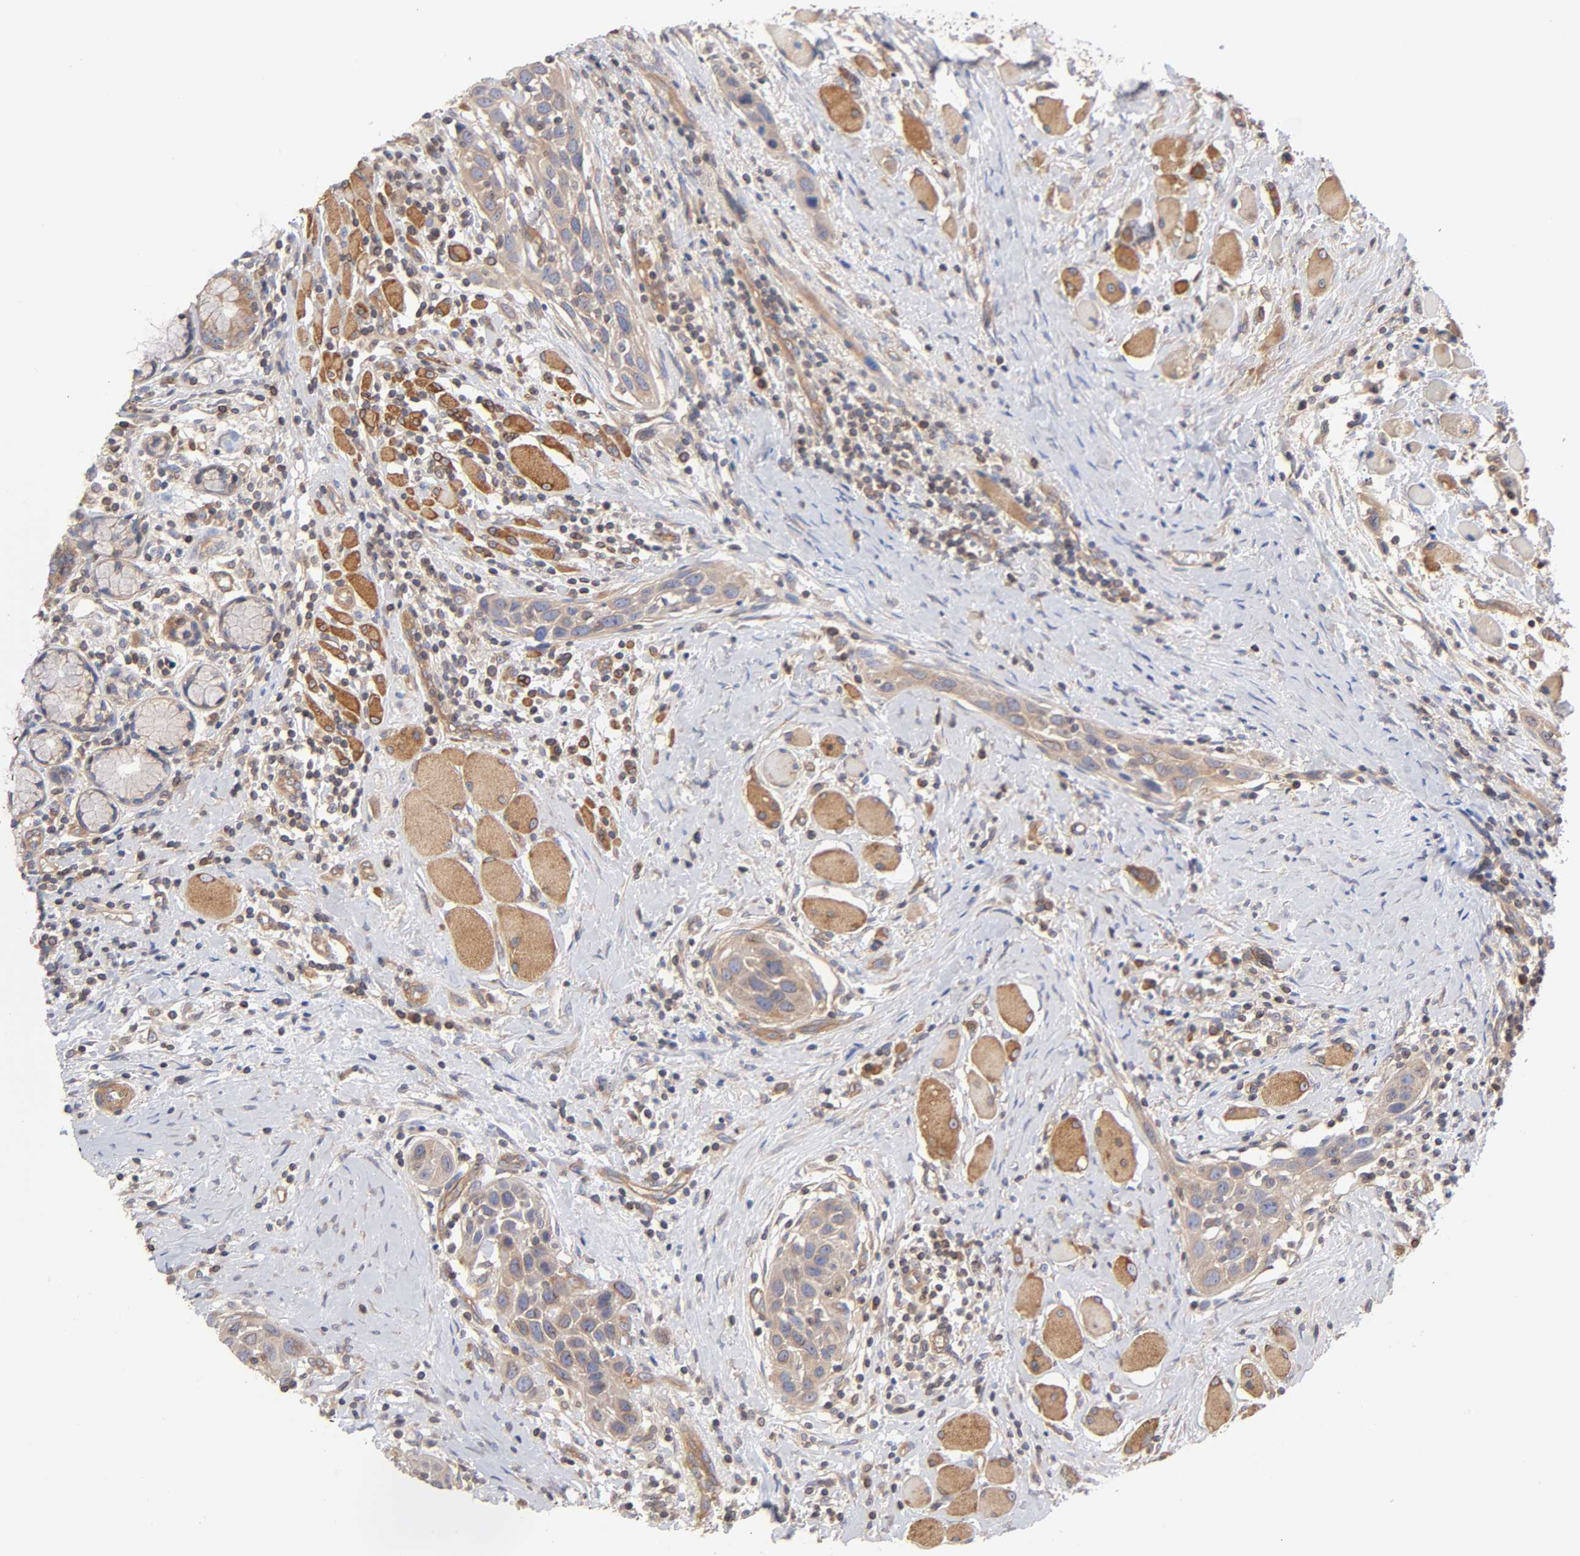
{"staining": {"intensity": "weak", "quantity": ">75%", "location": "cytoplasmic/membranous"}, "tissue": "head and neck cancer", "cell_type": "Tumor cells", "image_type": "cancer", "snomed": [{"axis": "morphology", "description": "Squamous cell carcinoma, NOS"}, {"axis": "topography", "description": "Oral tissue"}, {"axis": "topography", "description": "Head-Neck"}], "caption": "Head and neck cancer stained with immunohistochemistry (IHC) exhibits weak cytoplasmic/membranous positivity in approximately >75% of tumor cells. The staining was performed using DAB, with brown indicating positive protein expression. Nuclei are stained blue with hematoxylin.", "gene": "STRN3", "patient": {"sex": "female", "age": 50}}